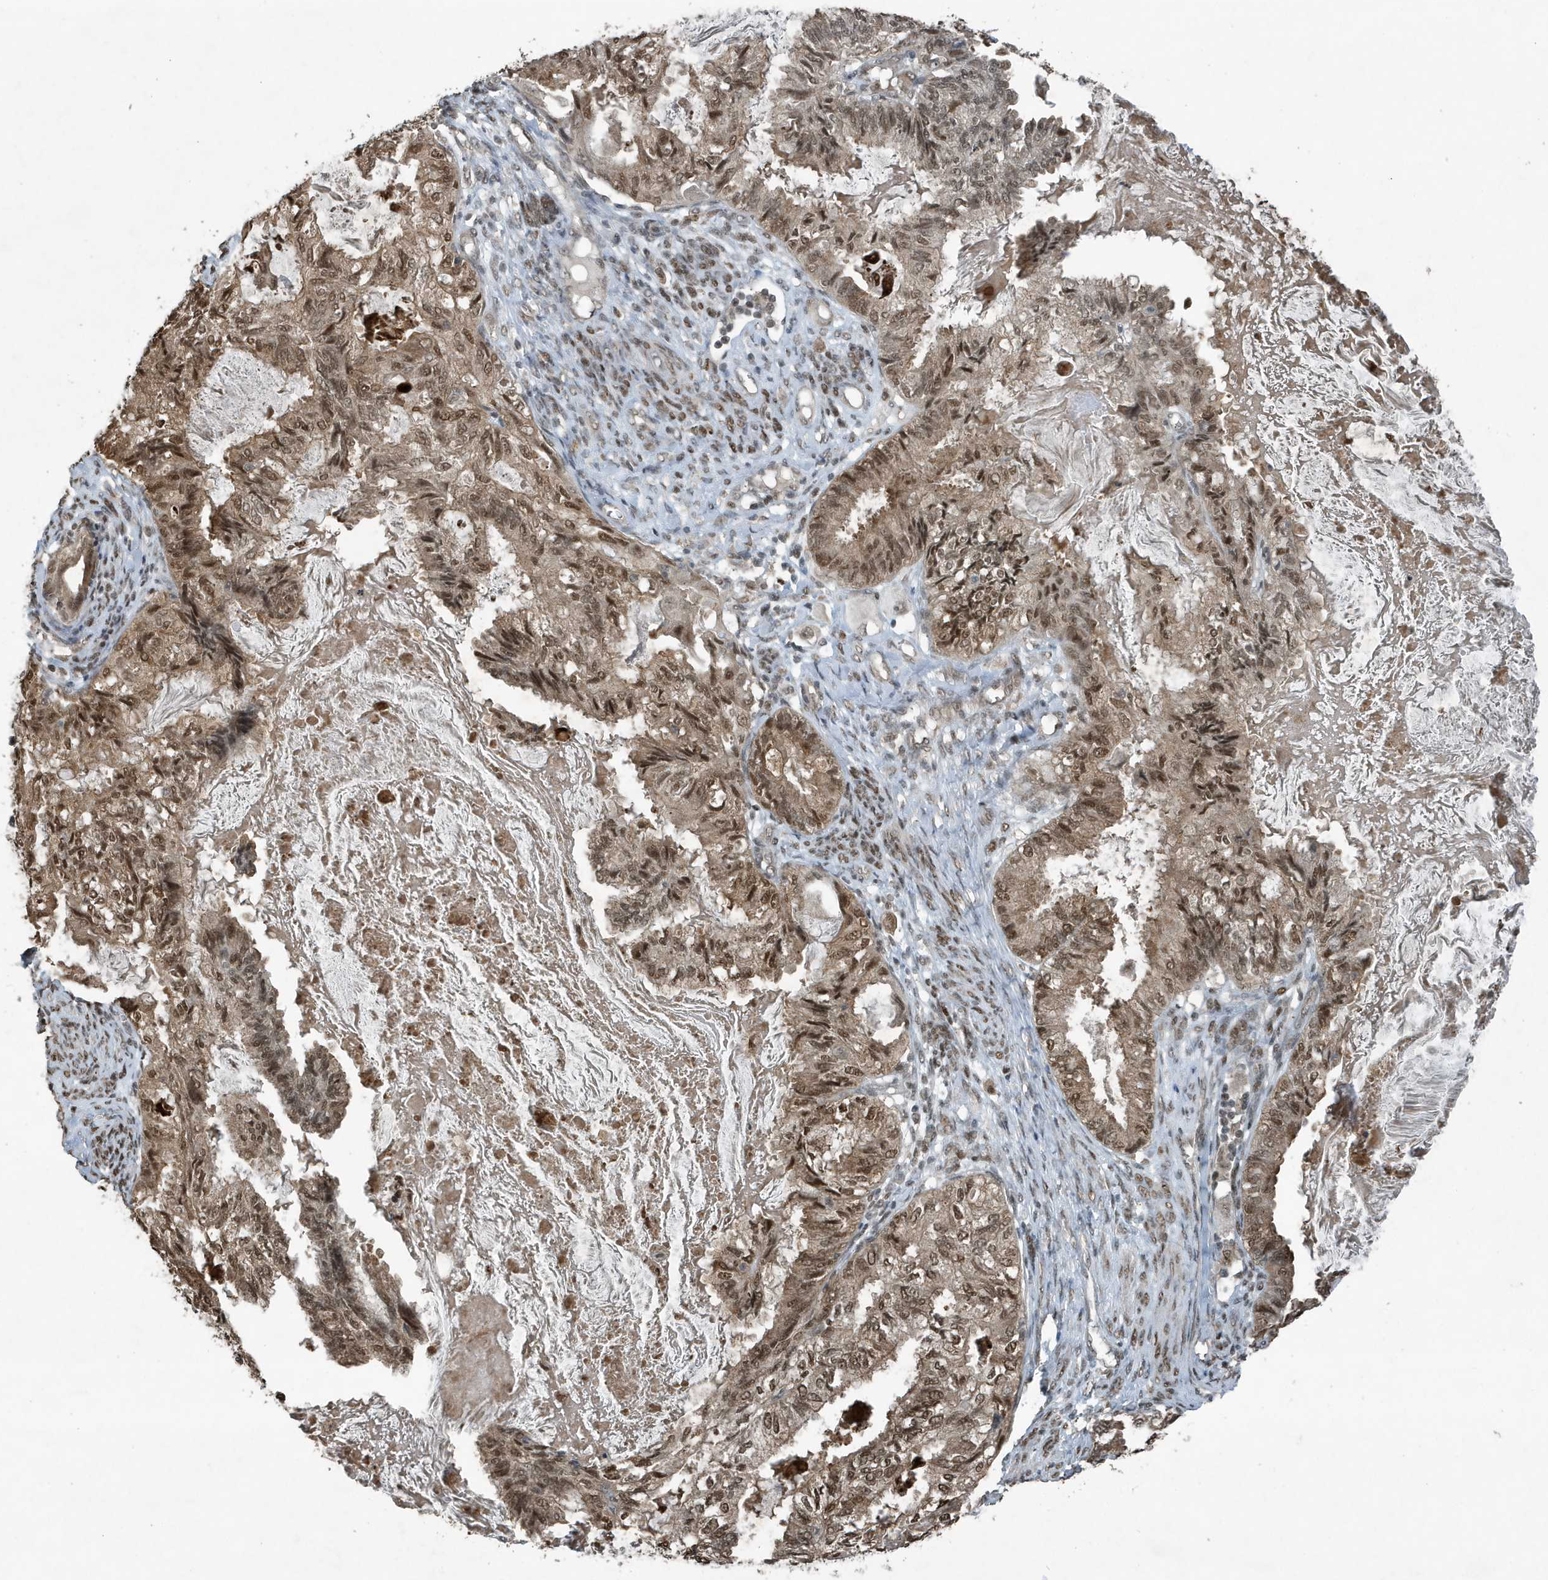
{"staining": {"intensity": "moderate", "quantity": ">75%", "location": "cytoplasmic/membranous,nuclear"}, "tissue": "cervical cancer", "cell_type": "Tumor cells", "image_type": "cancer", "snomed": [{"axis": "morphology", "description": "Normal tissue, NOS"}, {"axis": "morphology", "description": "Adenocarcinoma, NOS"}, {"axis": "topography", "description": "Cervix"}, {"axis": "topography", "description": "Endometrium"}], "caption": "This is an image of immunohistochemistry (IHC) staining of cervical cancer, which shows moderate positivity in the cytoplasmic/membranous and nuclear of tumor cells.", "gene": "HSPA1A", "patient": {"sex": "female", "age": 86}}